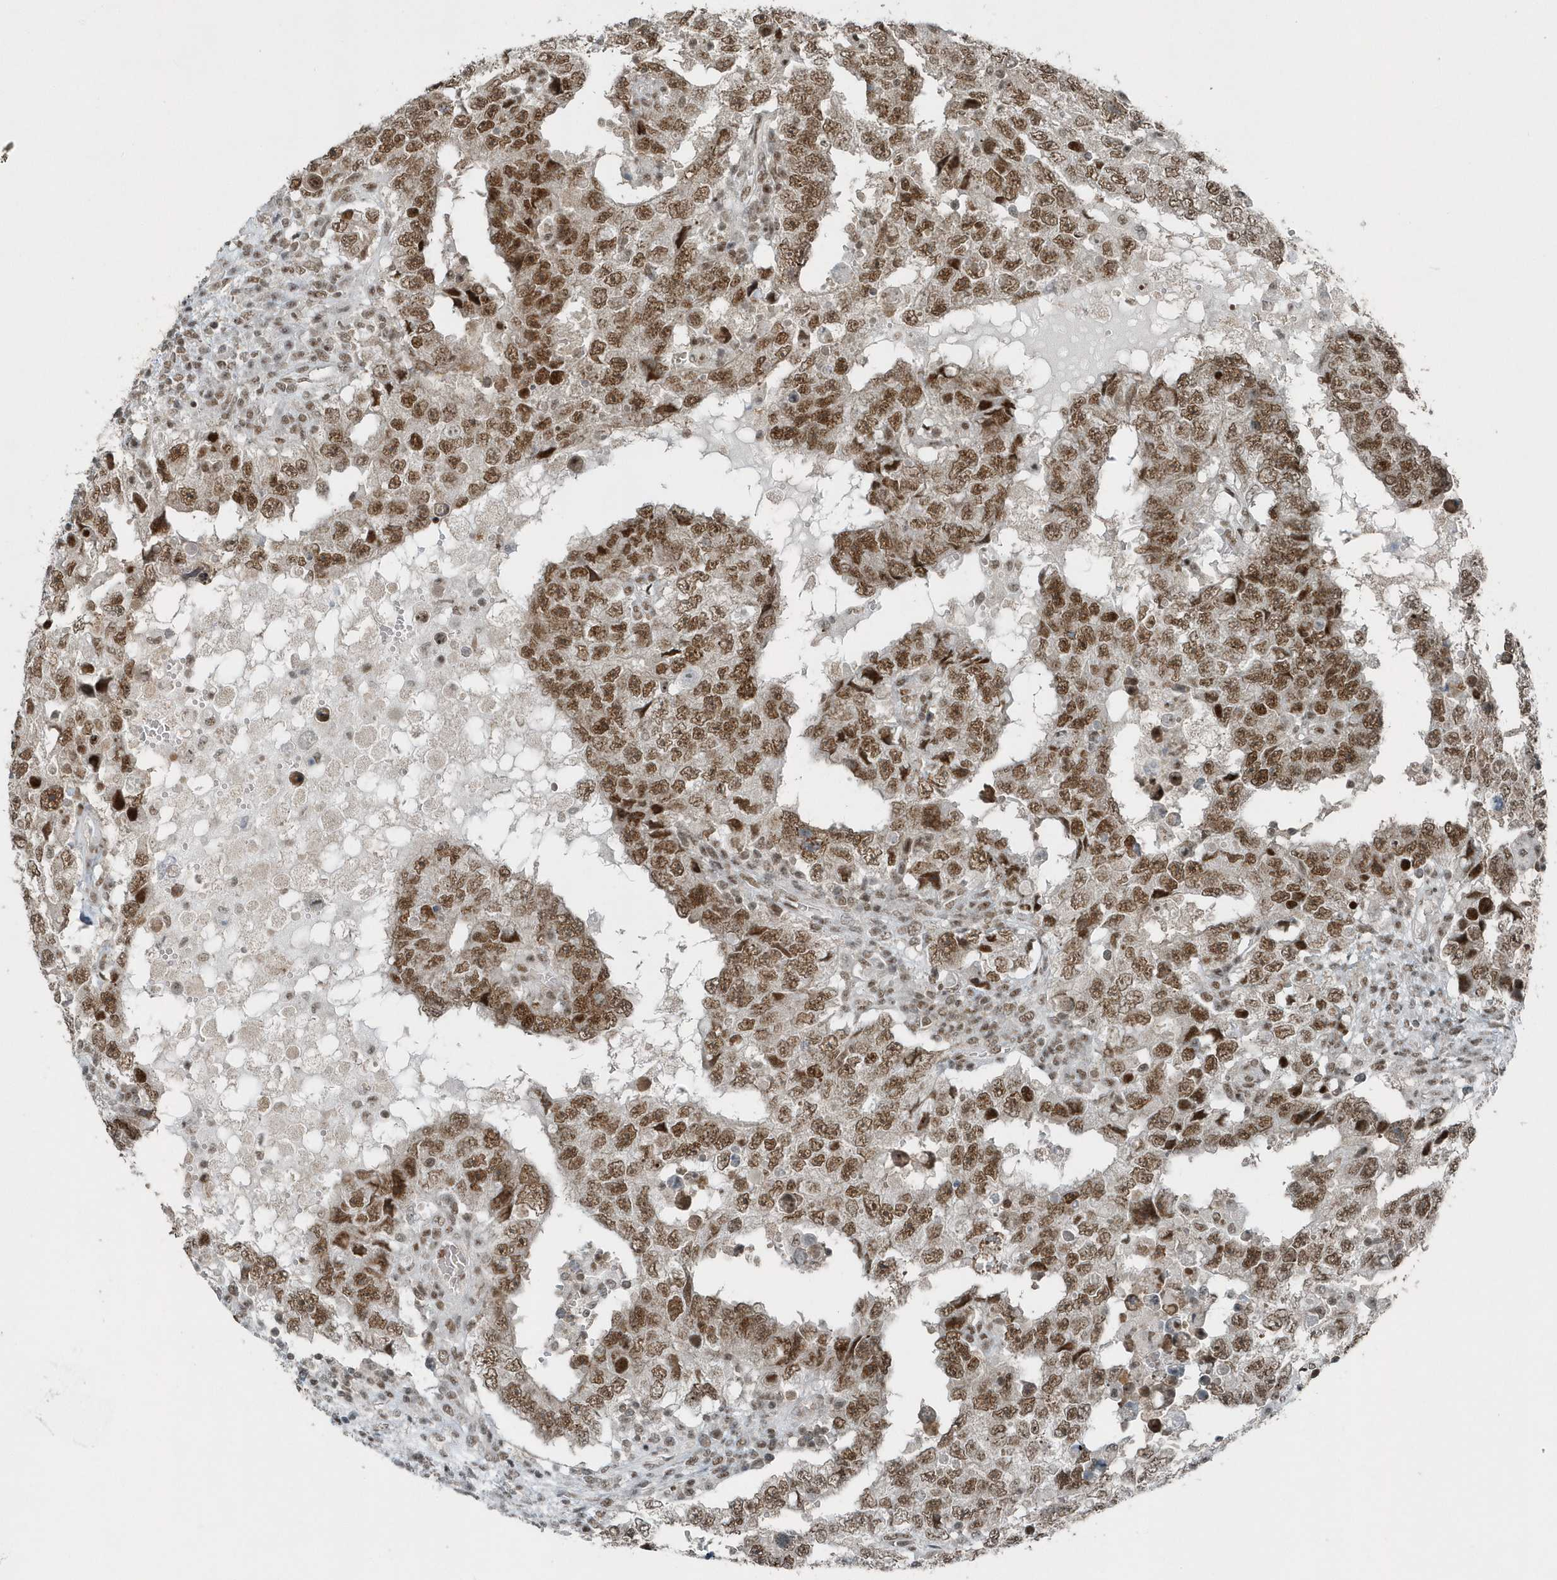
{"staining": {"intensity": "moderate", "quantity": ">75%", "location": "nuclear"}, "tissue": "testis cancer", "cell_type": "Tumor cells", "image_type": "cancer", "snomed": [{"axis": "morphology", "description": "Carcinoma, Embryonal, NOS"}, {"axis": "topography", "description": "Testis"}], "caption": "Testis cancer stained with a protein marker demonstrates moderate staining in tumor cells.", "gene": "YTHDC1", "patient": {"sex": "male", "age": 26}}